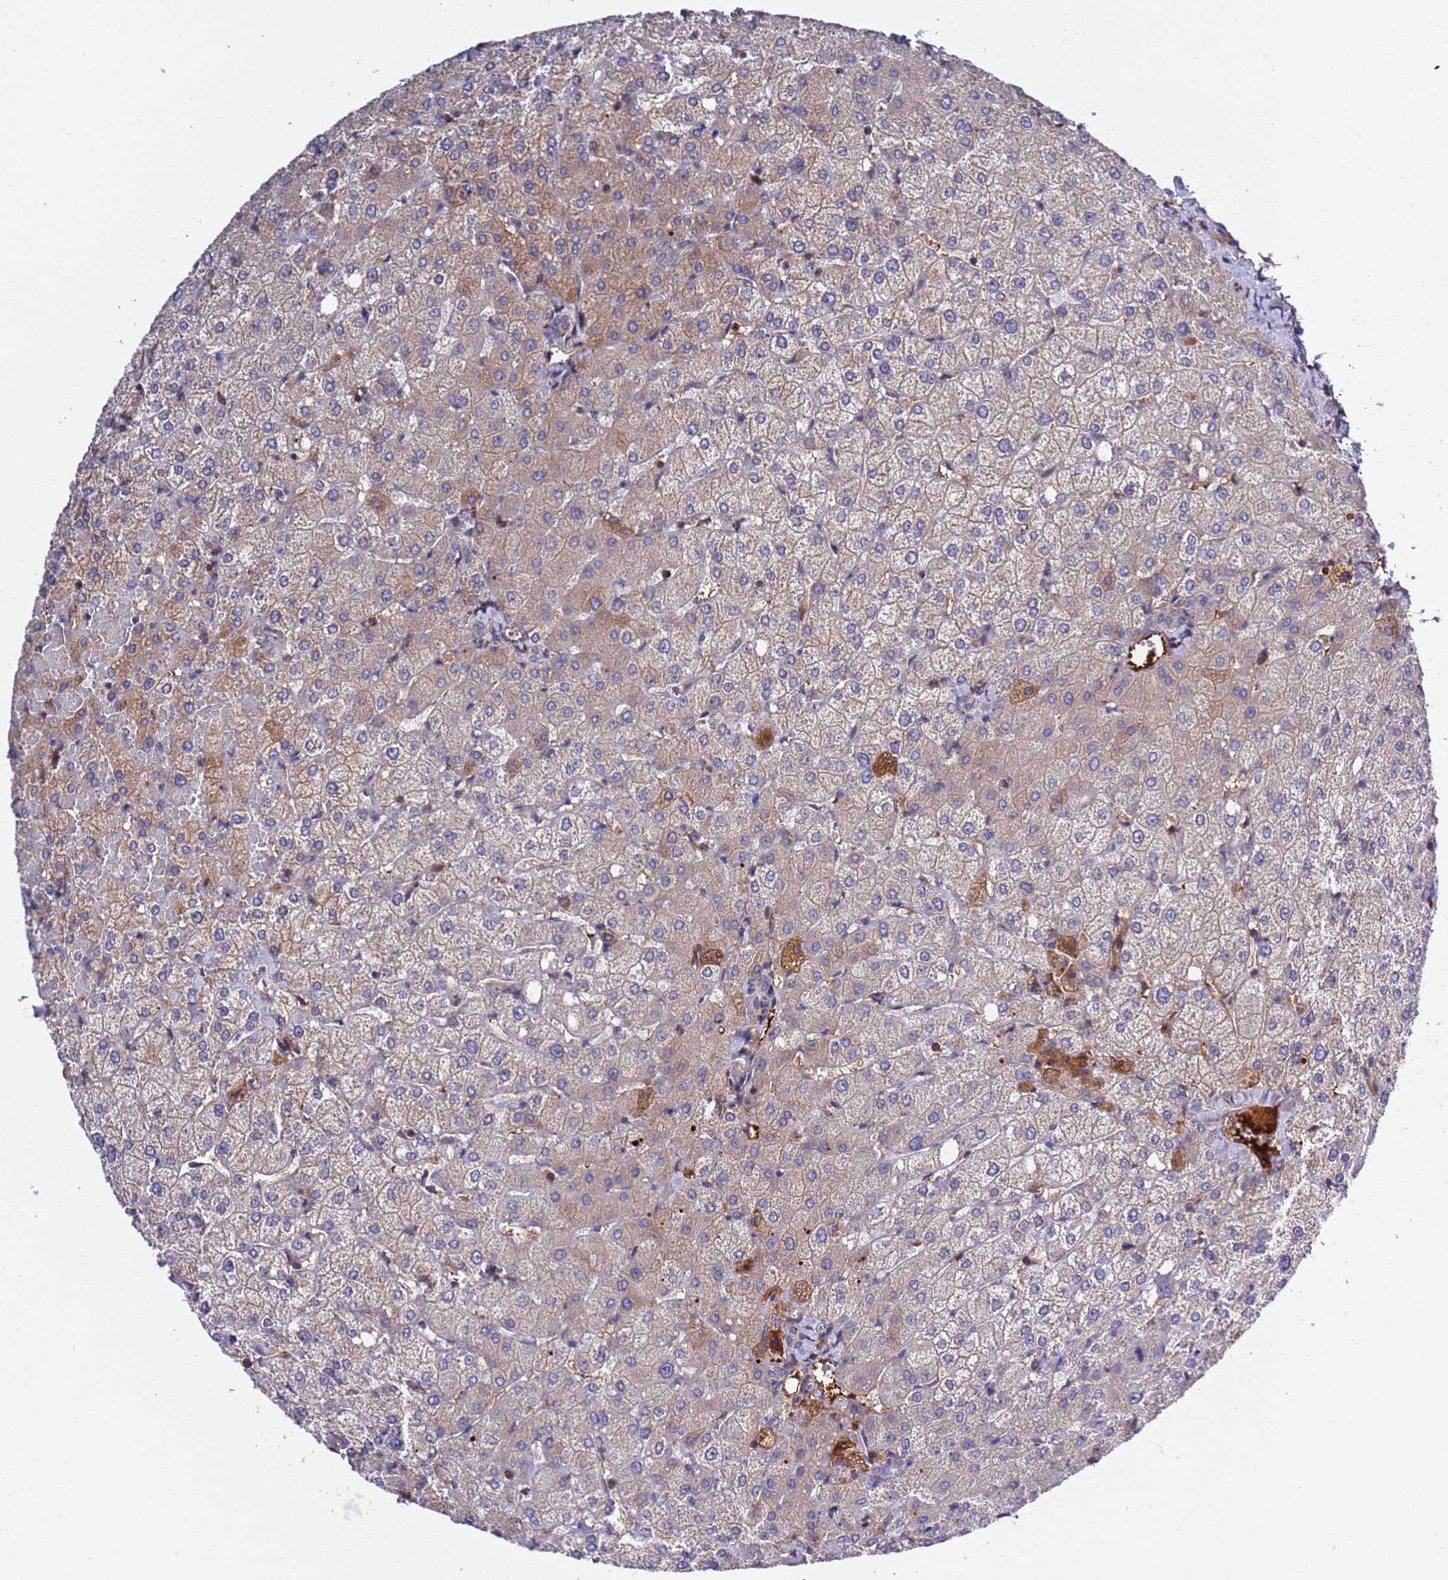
{"staining": {"intensity": "negative", "quantity": "none", "location": "none"}, "tissue": "liver", "cell_type": "Cholangiocytes", "image_type": "normal", "snomed": [{"axis": "morphology", "description": "Normal tissue, NOS"}, {"axis": "topography", "description": "Liver"}], "caption": "An immunohistochemistry micrograph of unremarkable liver is shown. There is no staining in cholangiocytes of liver.", "gene": "PARP16", "patient": {"sex": "female", "age": 54}}